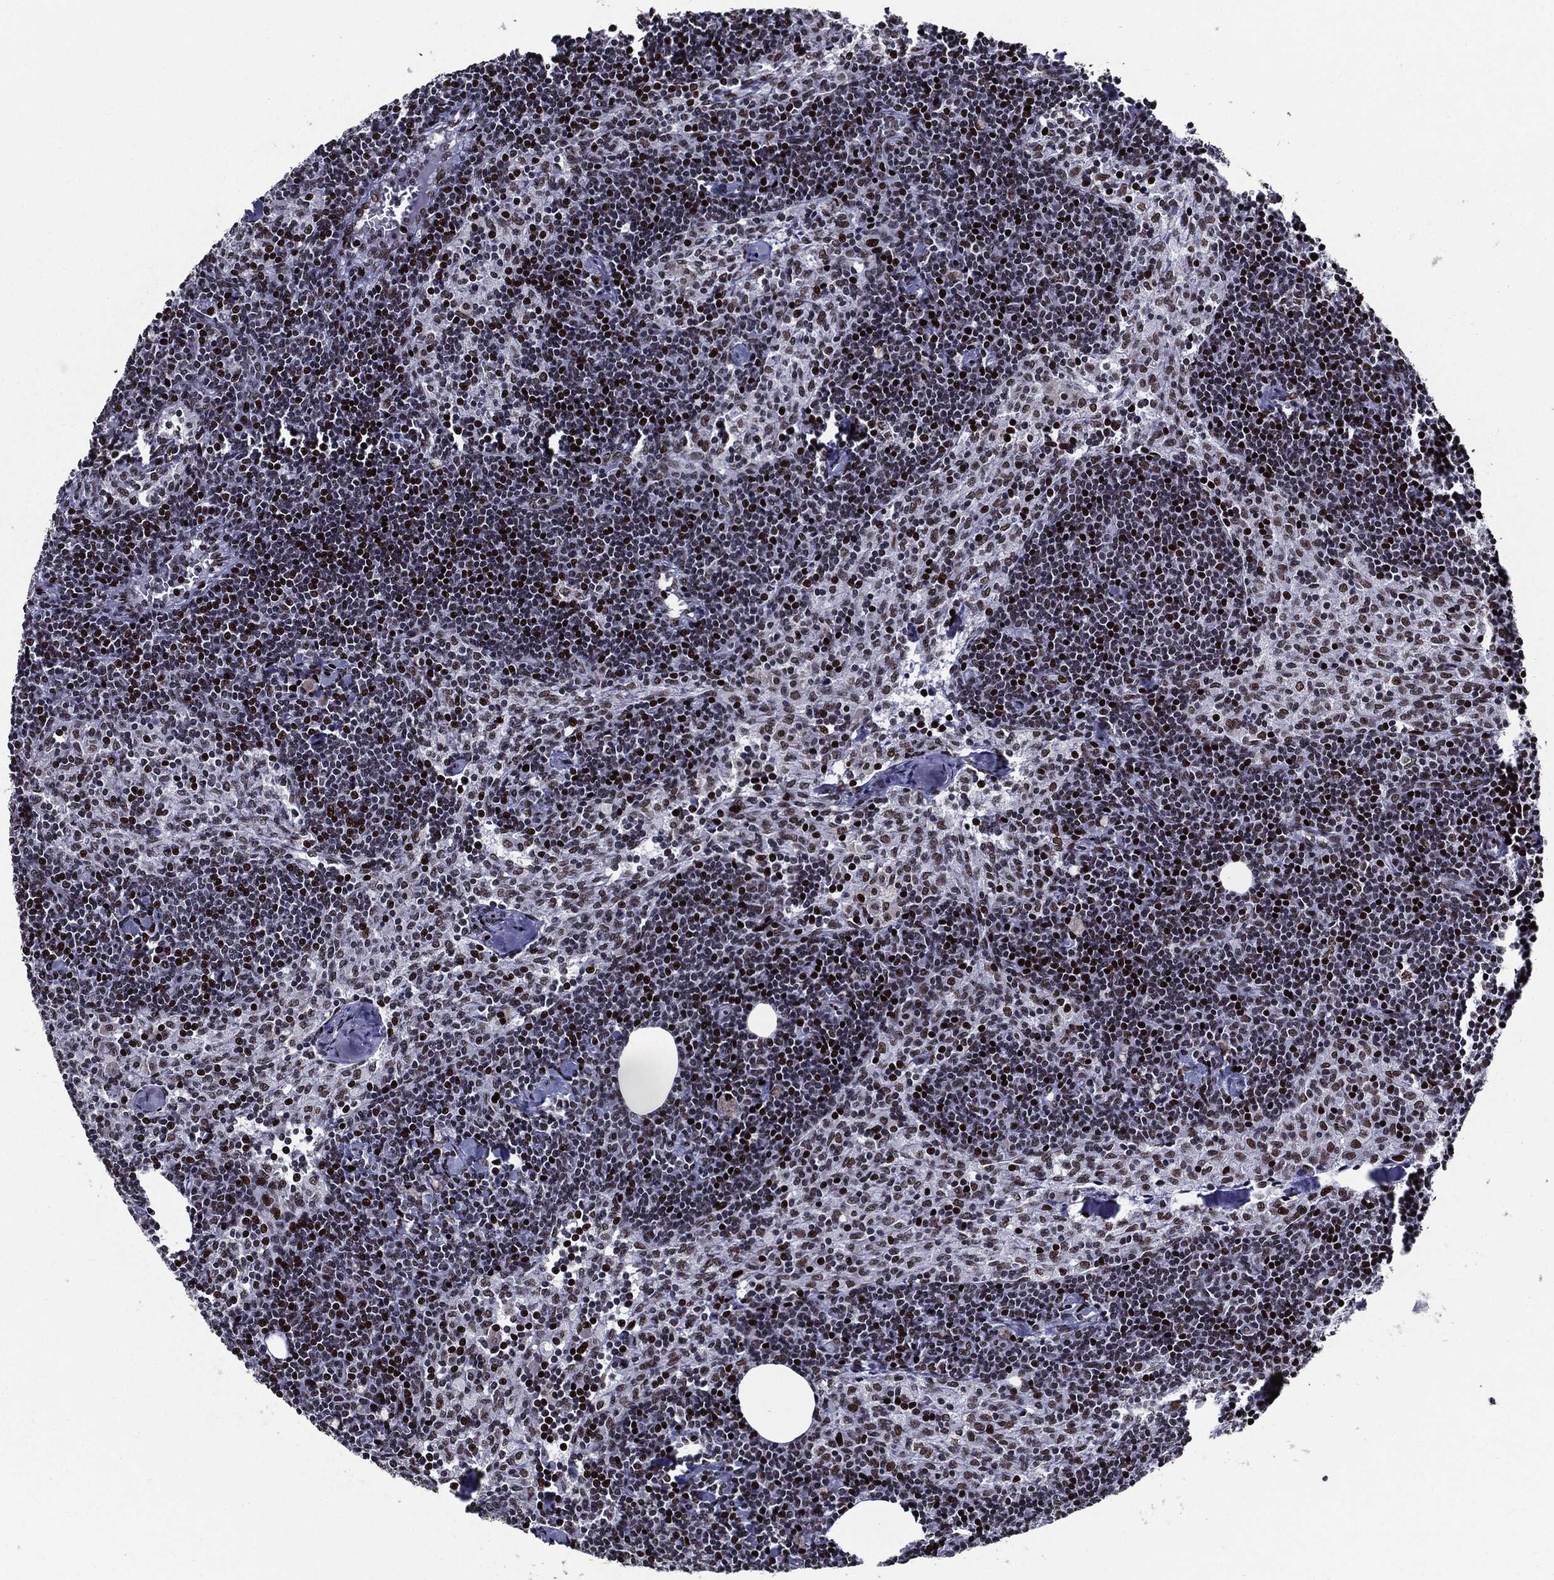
{"staining": {"intensity": "negative", "quantity": "none", "location": "none"}, "tissue": "lymph node", "cell_type": "Germinal center cells", "image_type": "normal", "snomed": [{"axis": "morphology", "description": "Normal tissue, NOS"}, {"axis": "topography", "description": "Lymph node"}], "caption": "This is an immunohistochemistry (IHC) histopathology image of unremarkable human lymph node. There is no positivity in germinal center cells.", "gene": "ZFP91", "patient": {"sex": "female", "age": 51}}